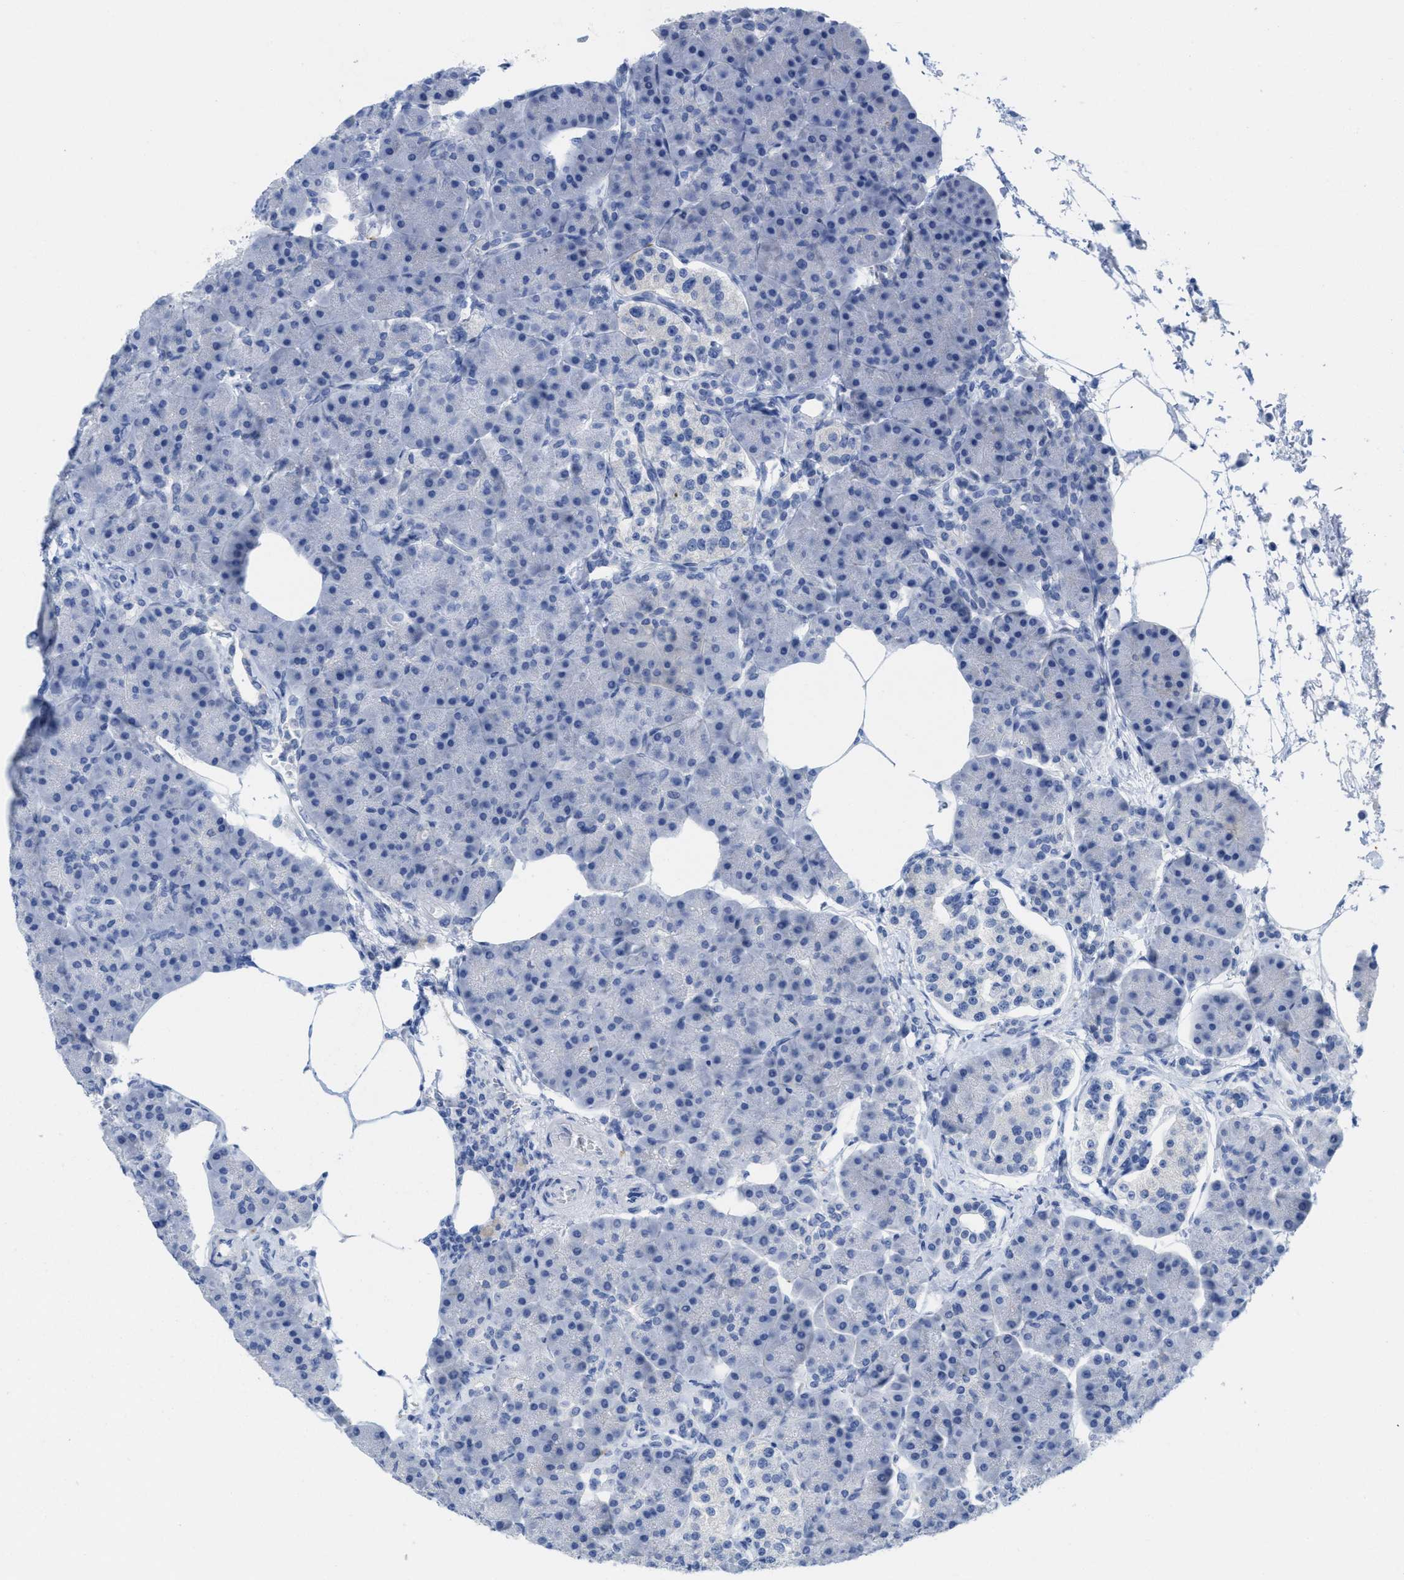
{"staining": {"intensity": "negative", "quantity": "none", "location": "none"}, "tissue": "pancreas", "cell_type": "Exocrine glandular cells", "image_type": "normal", "snomed": [{"axis": "morphology", "description": "Normal tissue, NOS"}, {"axis": "topography", "description": "Pancreas"}], "caption": "Immunohistochemical staining of unremarkable human pancreas reveals no significant expression in exocrine glandular cells.", "gene": "CNNM4", "patient": {"sex": "female", "age": 70}}